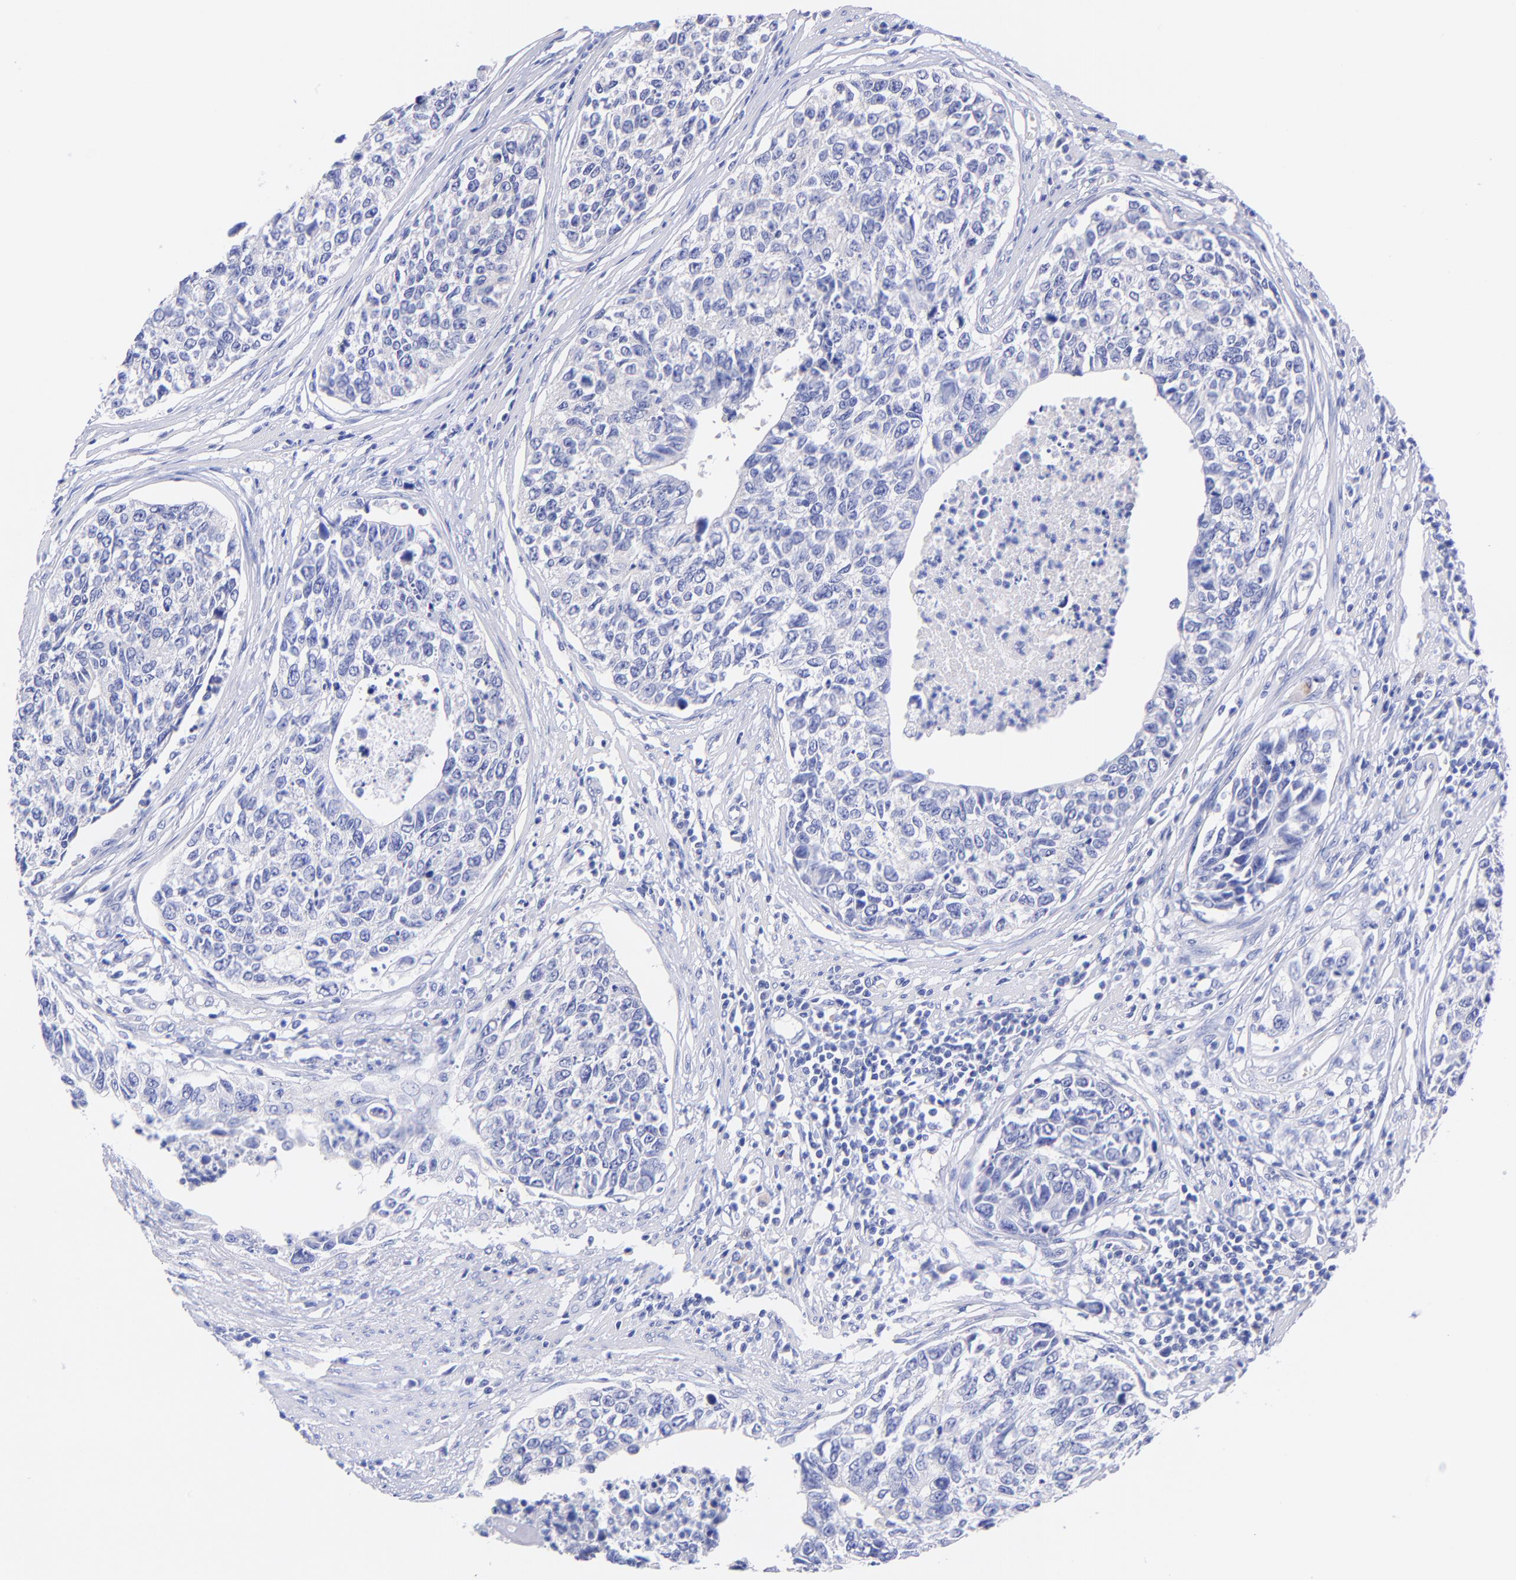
{"staining": {"intensity": "negative", "quantity": "none", "location": "none"}, "tissue": "urothelial cancer", "cell_type": "Tumor cells", "image_type": "cancer", "snomed": [{"axis": "morphology", "description": "Urothelial carcinoma, High grade"}, {"axis": "topography", "description": "Urinary bladder"}], "caption": "A high-resolution photomicrograph shows immunohistochemistry staining of urothelial cancer, which demonstrates no significant positivity in tumor cells.", "gene": "GPHN", "patient": {"sex": "male", "age": 81}}